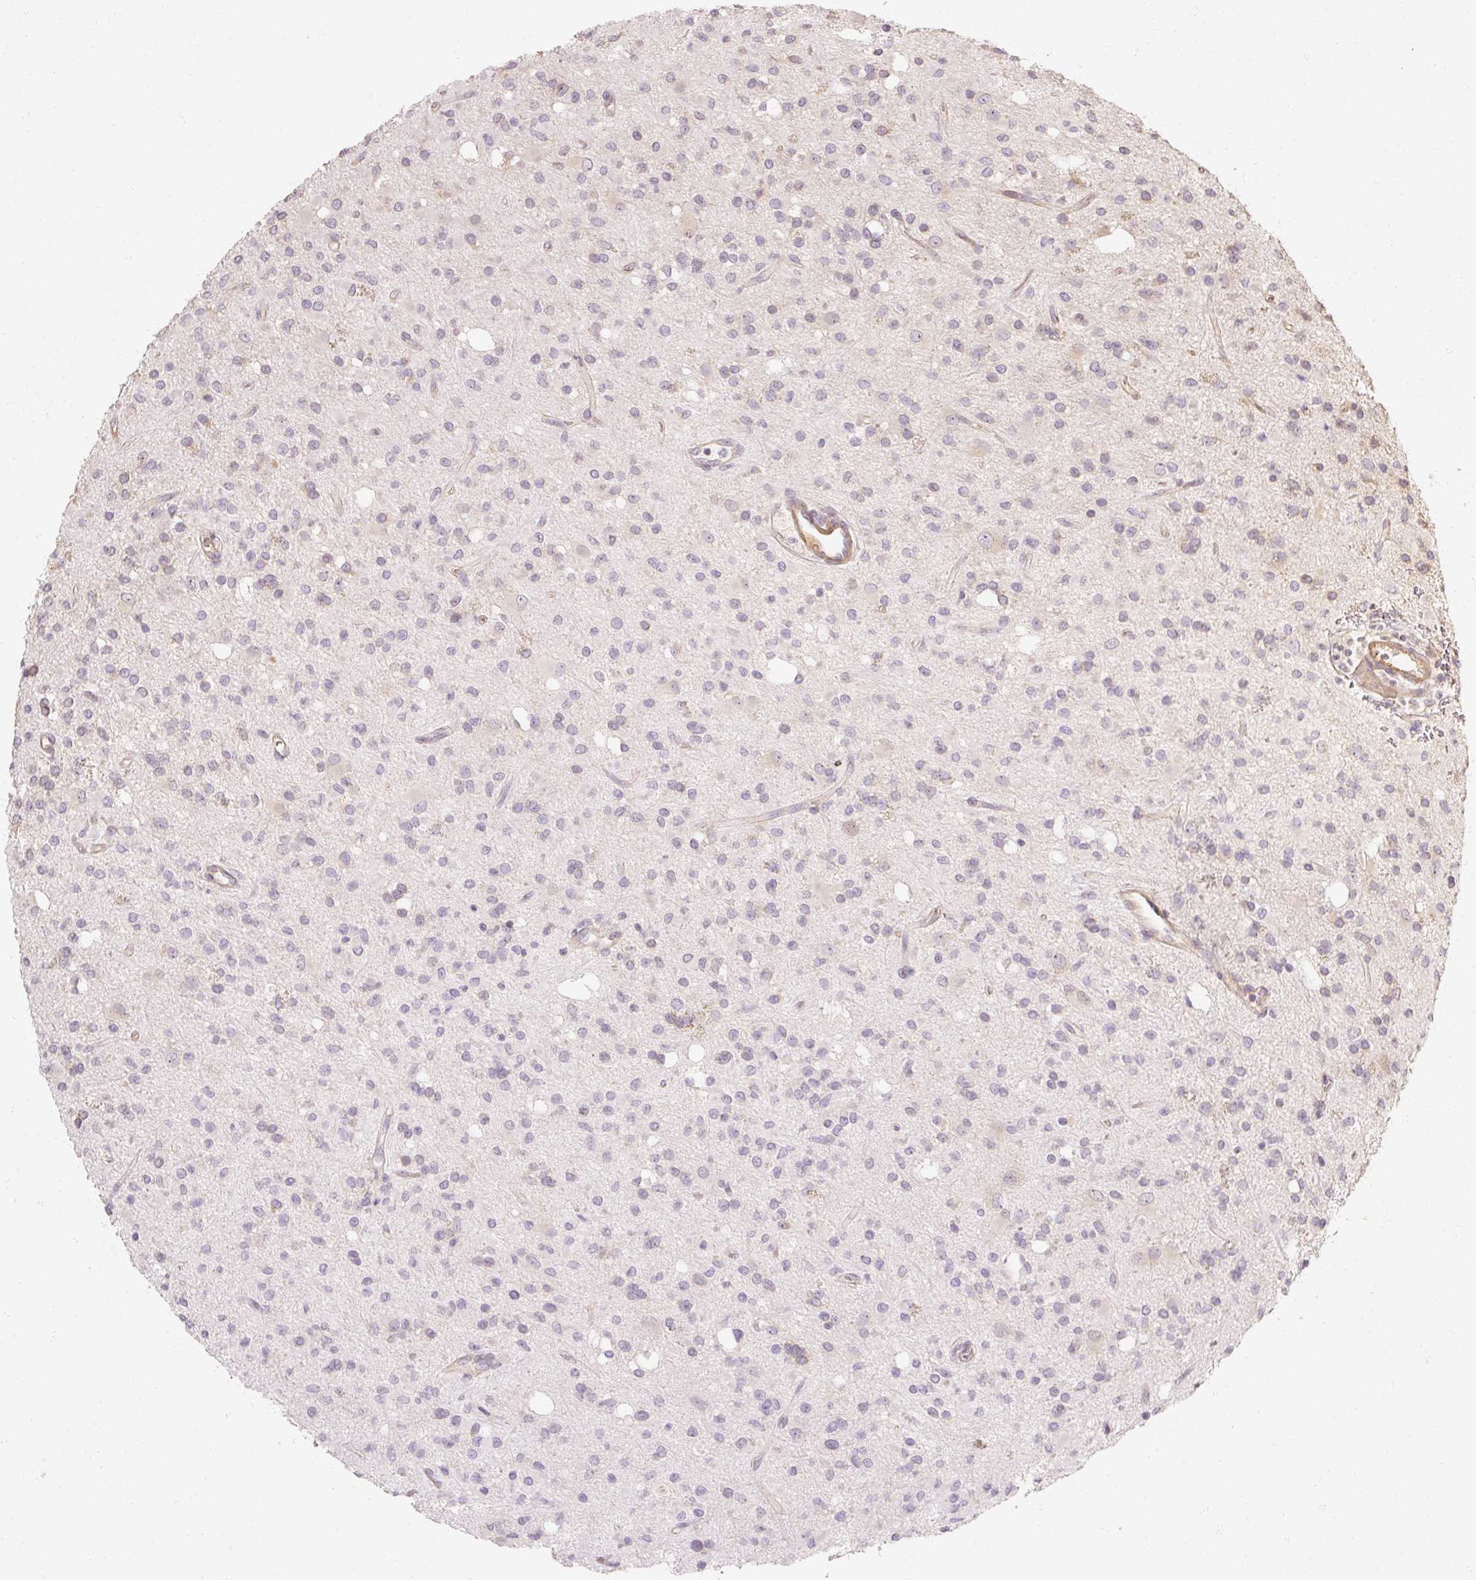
{"staining": {"intensity": "negative", "quantity": "none", "location": "none"}, "tissue": "glioma", "cell_type": "Tumor cells", "image_type": "cancer", "snomed": [{"axis": "morphology", "description": "Glioma, malignant, Low grade"}, {"axis": "topography", "description": "Brain"}], "caption": "This is an immunohistochemistry image of human malignant glioma (low-grade). There is no expression in tumor cells.", "gene": "RB1CC1", "patient": {"sex": "female", "age": 33}}